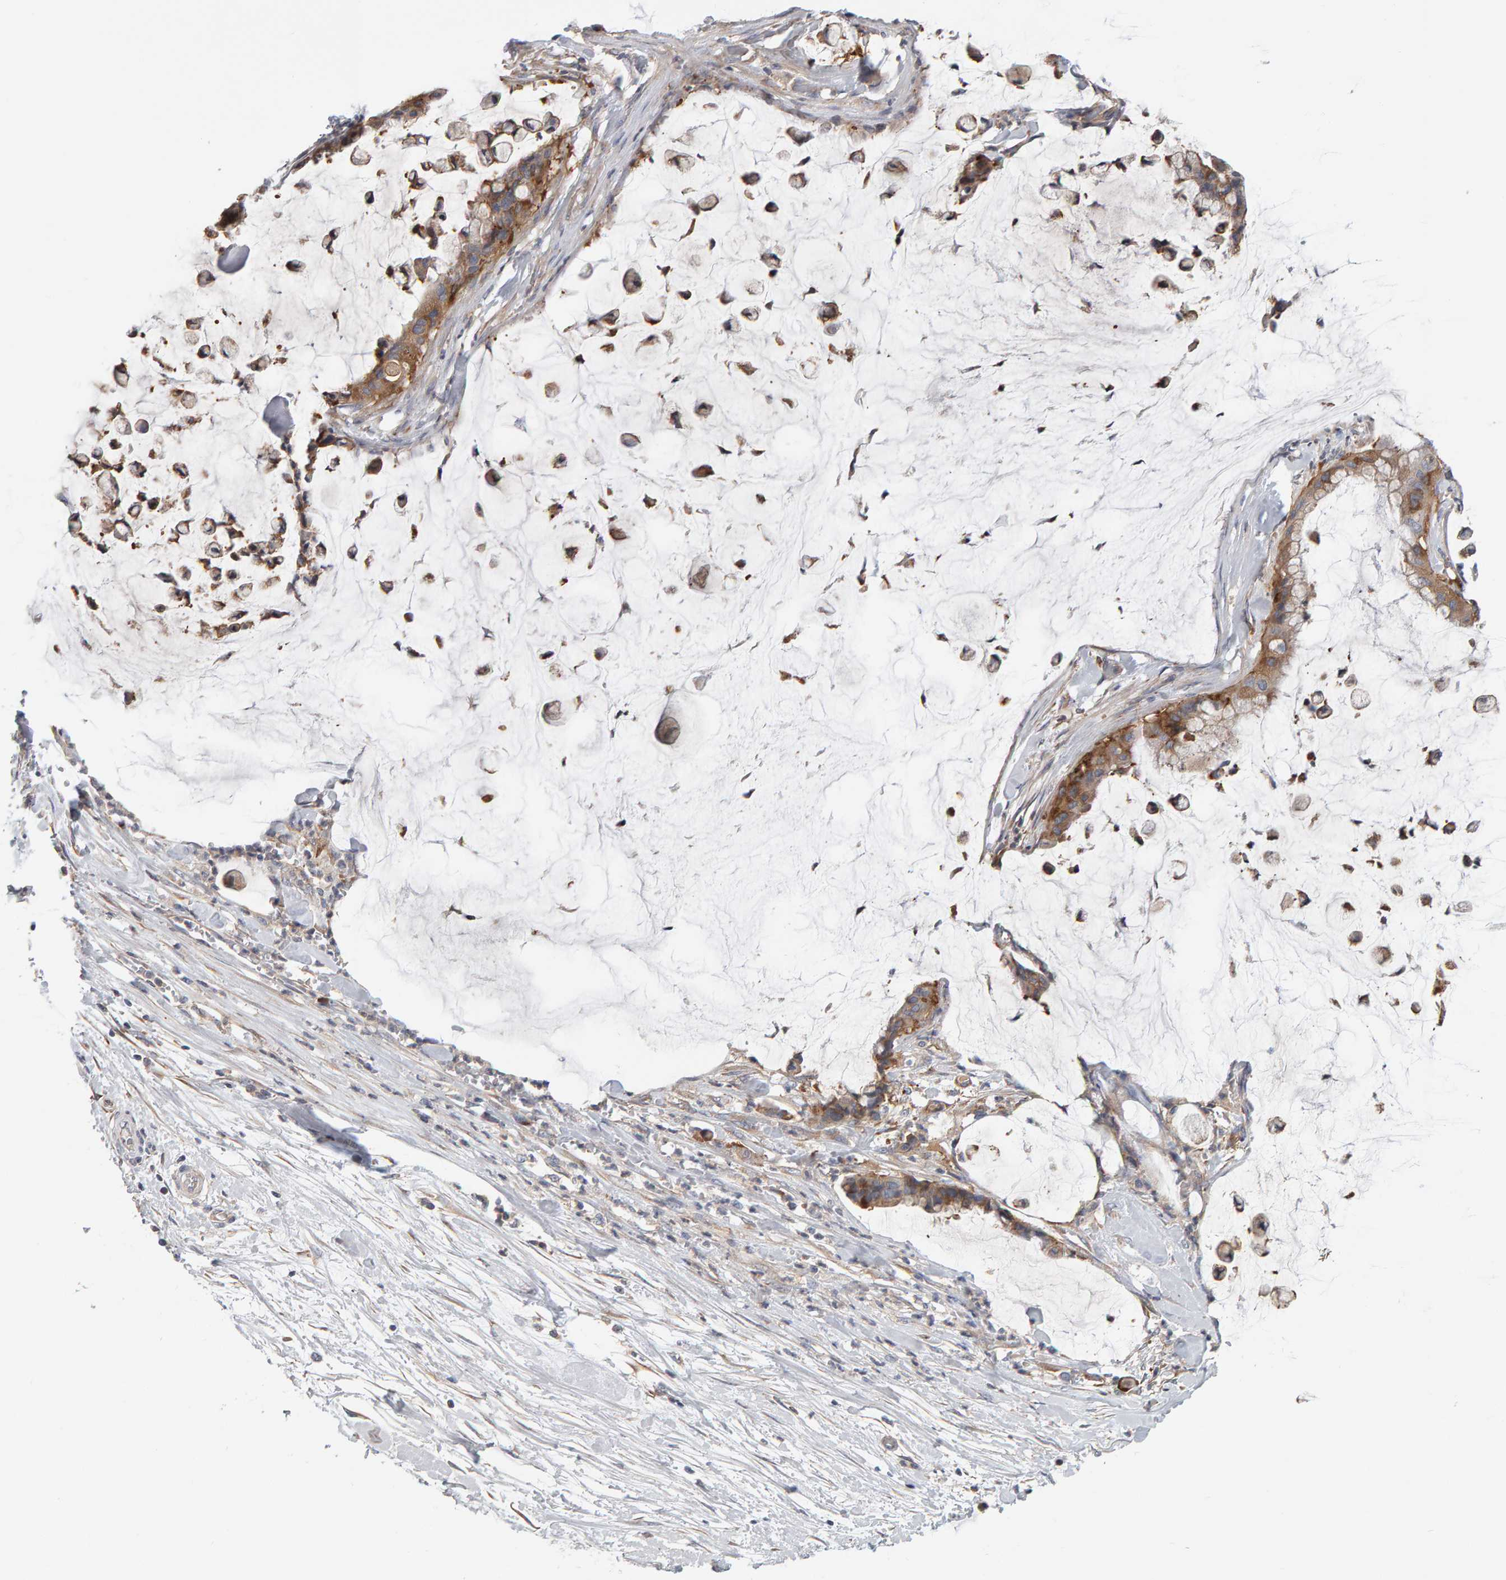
{"staining": {"intensity": "moderate", "quantity": ">75%", "location": "cytoplasmic/membranous"}, "tissue": "pancreatic cancer", "cell_type": "Tumor cells", "image_type": "cancer", "snomed": [{"axis": "morphology", "description": "Adenocarcinoma, NOS"}, {"axis": "topography", "description": "Pancreas"}], "caption": "Tumor cells reveal medium levels of moderate cytoplasmic/membranous staining in about >75% of cells in pancreatic cancer.", "gene": "C9orf72", "patient": {"sex": "male", "age": 41}}